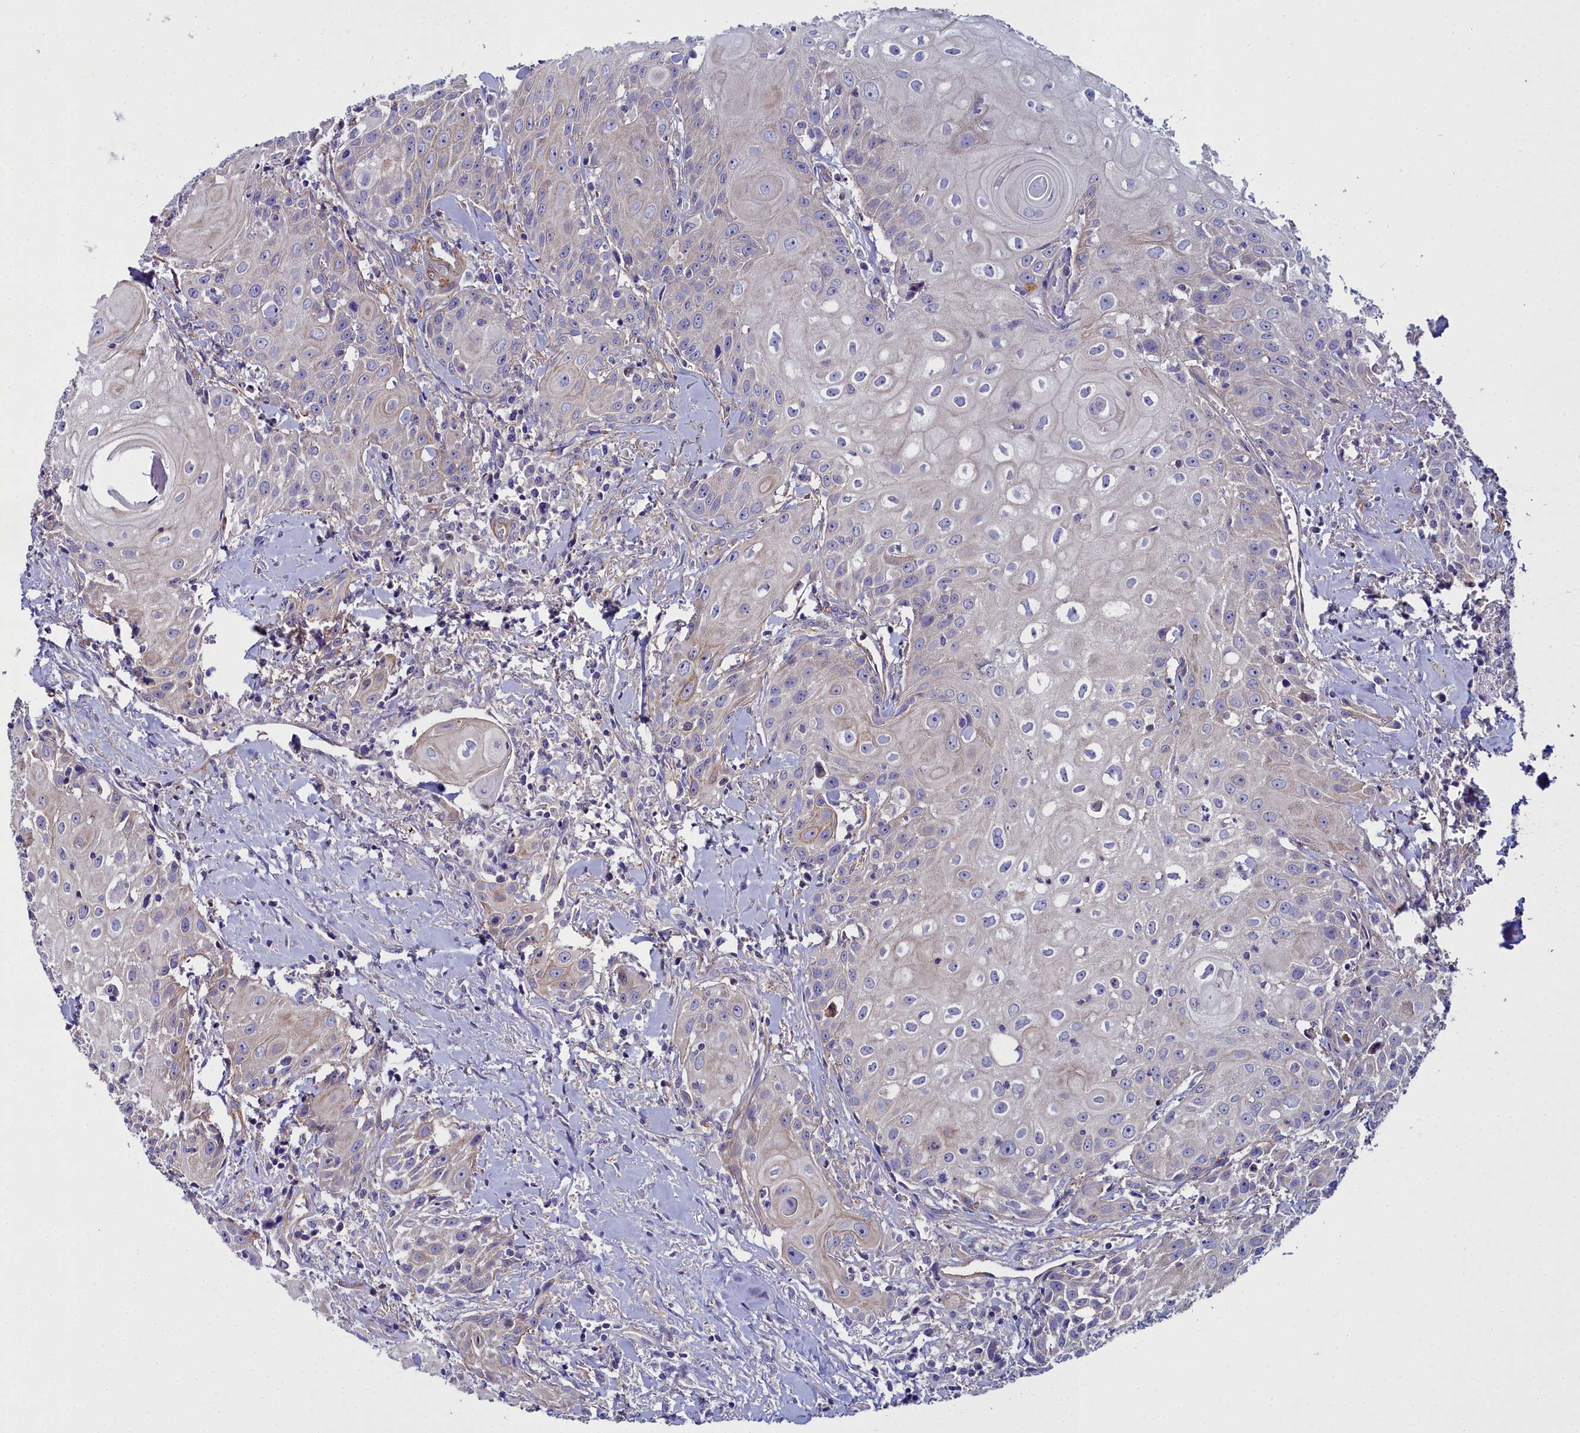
{"staining": {"intensity": "weak", "quantity": "<25%", "location": "cytoplasmic/membranous"}, "tissue": "head and neck cancer", "cell_type": "Tumor cells", "image_type": "cancer", "snomed": [{"axis": "morphology", "description": "Squamous cell carcinoma, NOS"}, {"axis": "topography", "description": "Oral tissue"}, {"axis": "topography", "description": "Head-Neck"}], "caption": "Tumor cells show no significant protein staining in head and neck squamous cell carcinoma.", "gene": "FADS3", "patient": {"sex": "female", "age": 82}}